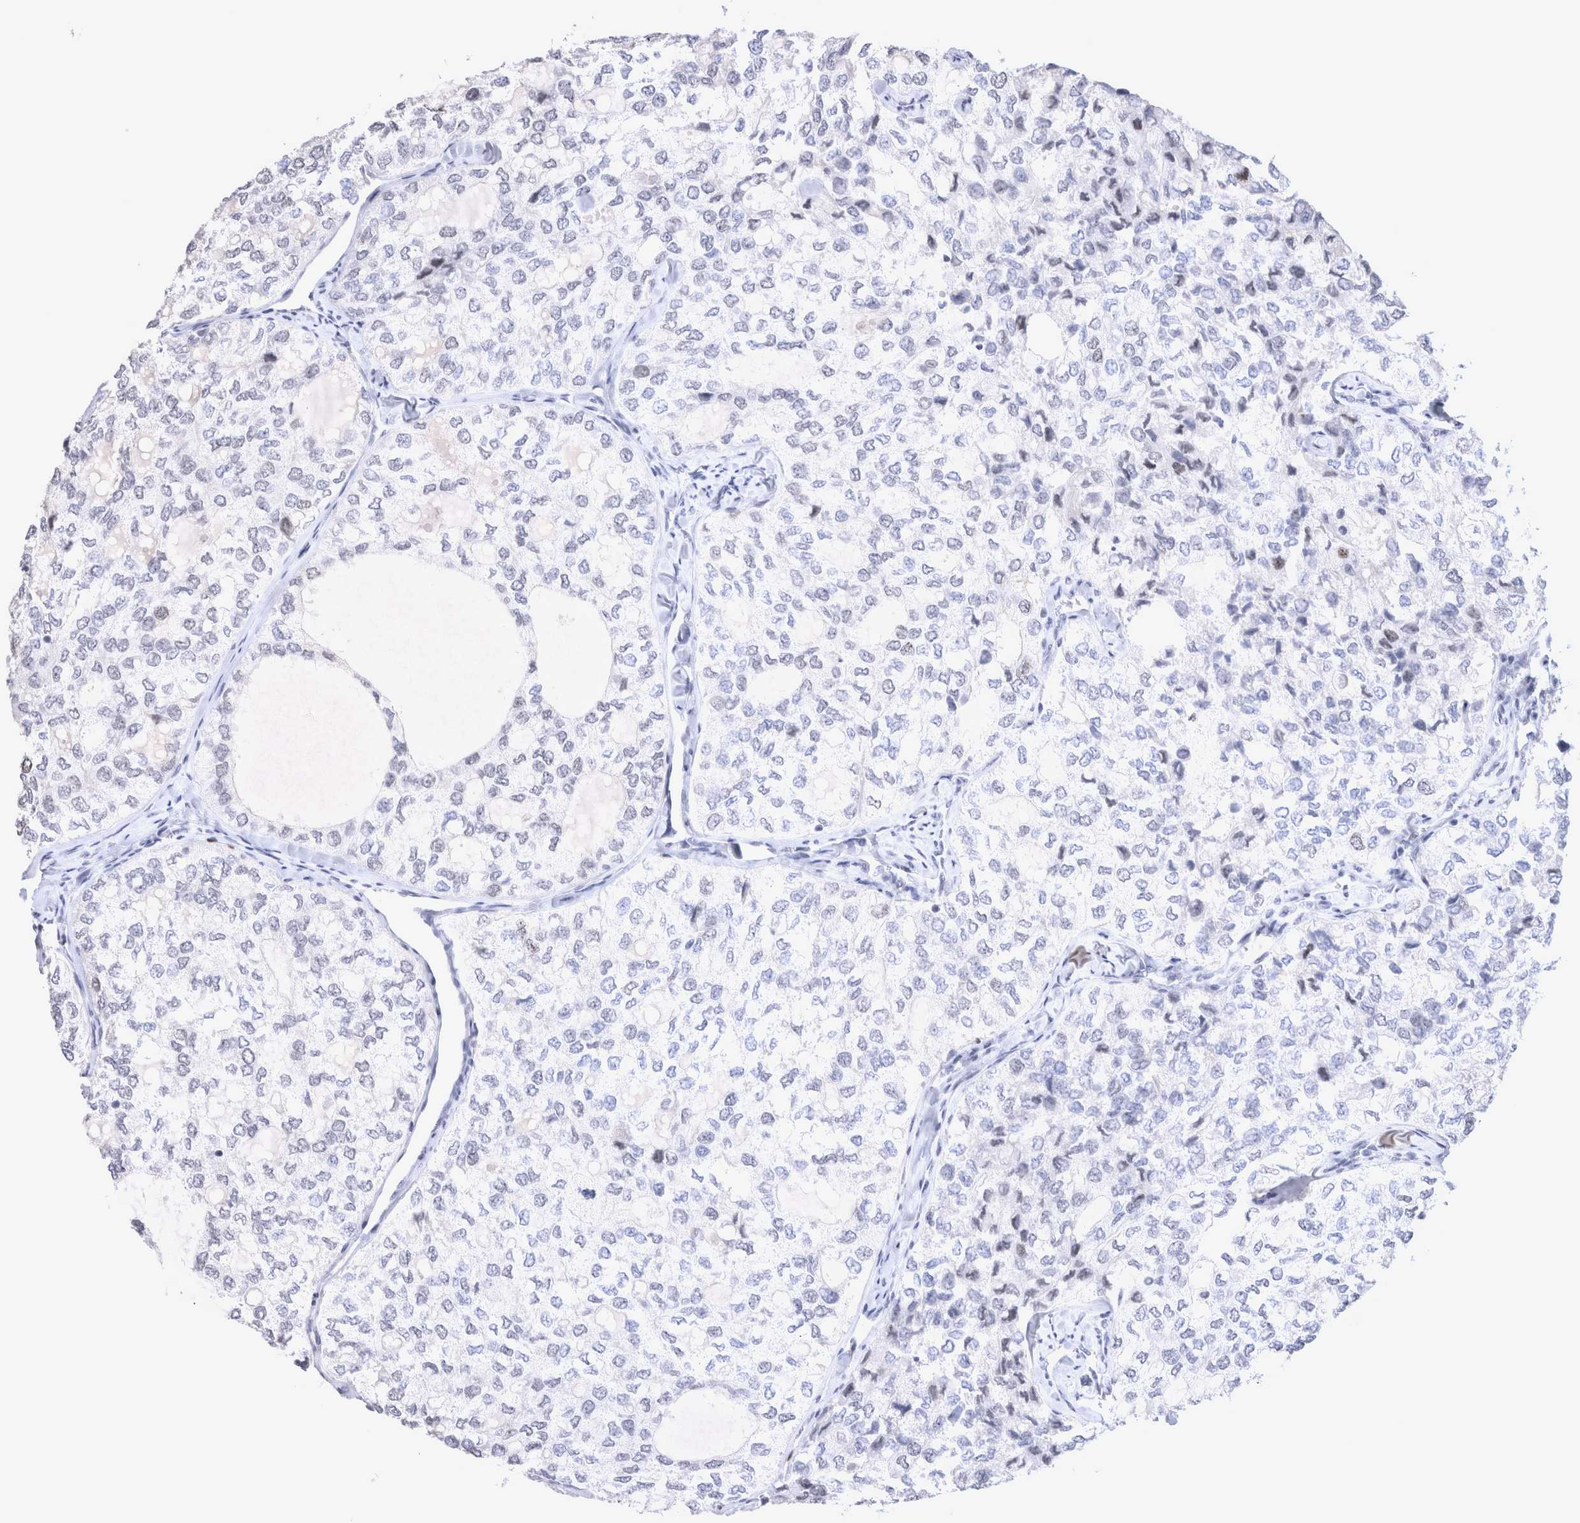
{"staining": {"intensity": "negative", "quantity": "none", "location": "none"}, "tissue": "thyroid cancer", "cell_type": "Tumor cells", "image_type": "cancer", "snomed": [{"axis": "morphology", "description": "Follicular adenoma carcinoma, NOS"}, {"axis": "topography", "description": "Thyroid gland"}], "caption": "There is no significant staining in tumor cells of thyroid cancer (follicular adenoma carcinoma).", "gene": "KIF18B", "patient": {"sex": "male", "age": 75}}